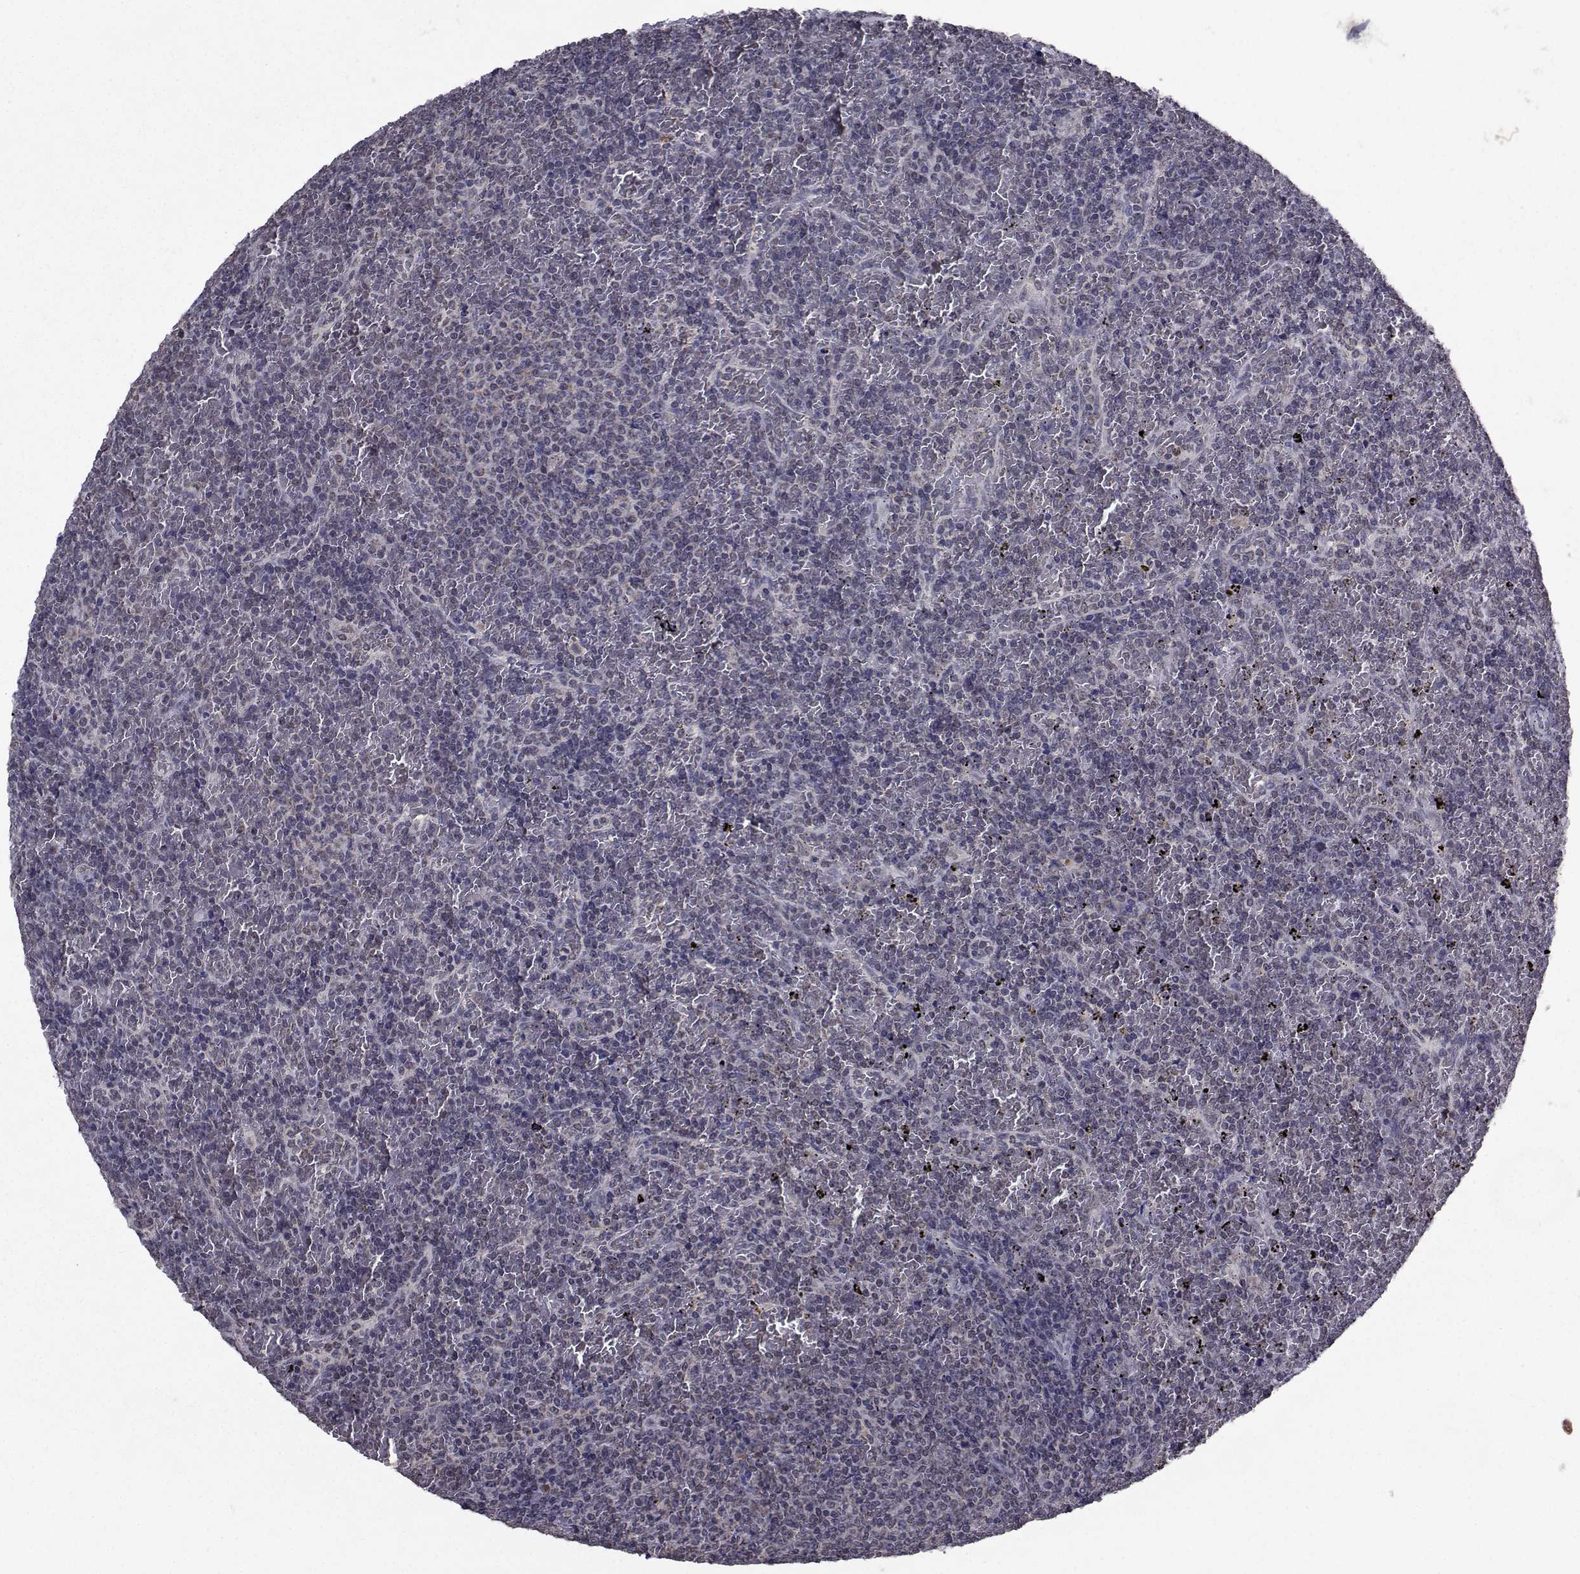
{"staining": {"intensity": "negative", "quantity": "none", "location": "none"}, "tissue": "lymphoma", "cell_type": "Tumor cells", "image_type": "cancer", "snomed": [{"axis": "morphology", "description": "Malignant lymphoma, non-Hodgkin's type, Low grade"}, {"axis": "topography", "description": "Spleen"}], "caption": "High power microscopy image of an immunohistochemistry histopathology image of lymphoma, revealing no significant expression in tumor cells. The staining was performed using DAB (3,3'-diaminobenzidine) to visualize the protein expression in brown, while the nuclei were stained in blue with hematoxylin (Magnification: 20x).", "gene": "CYP2S1", "patient": {"sex": "female", "age": 77}}